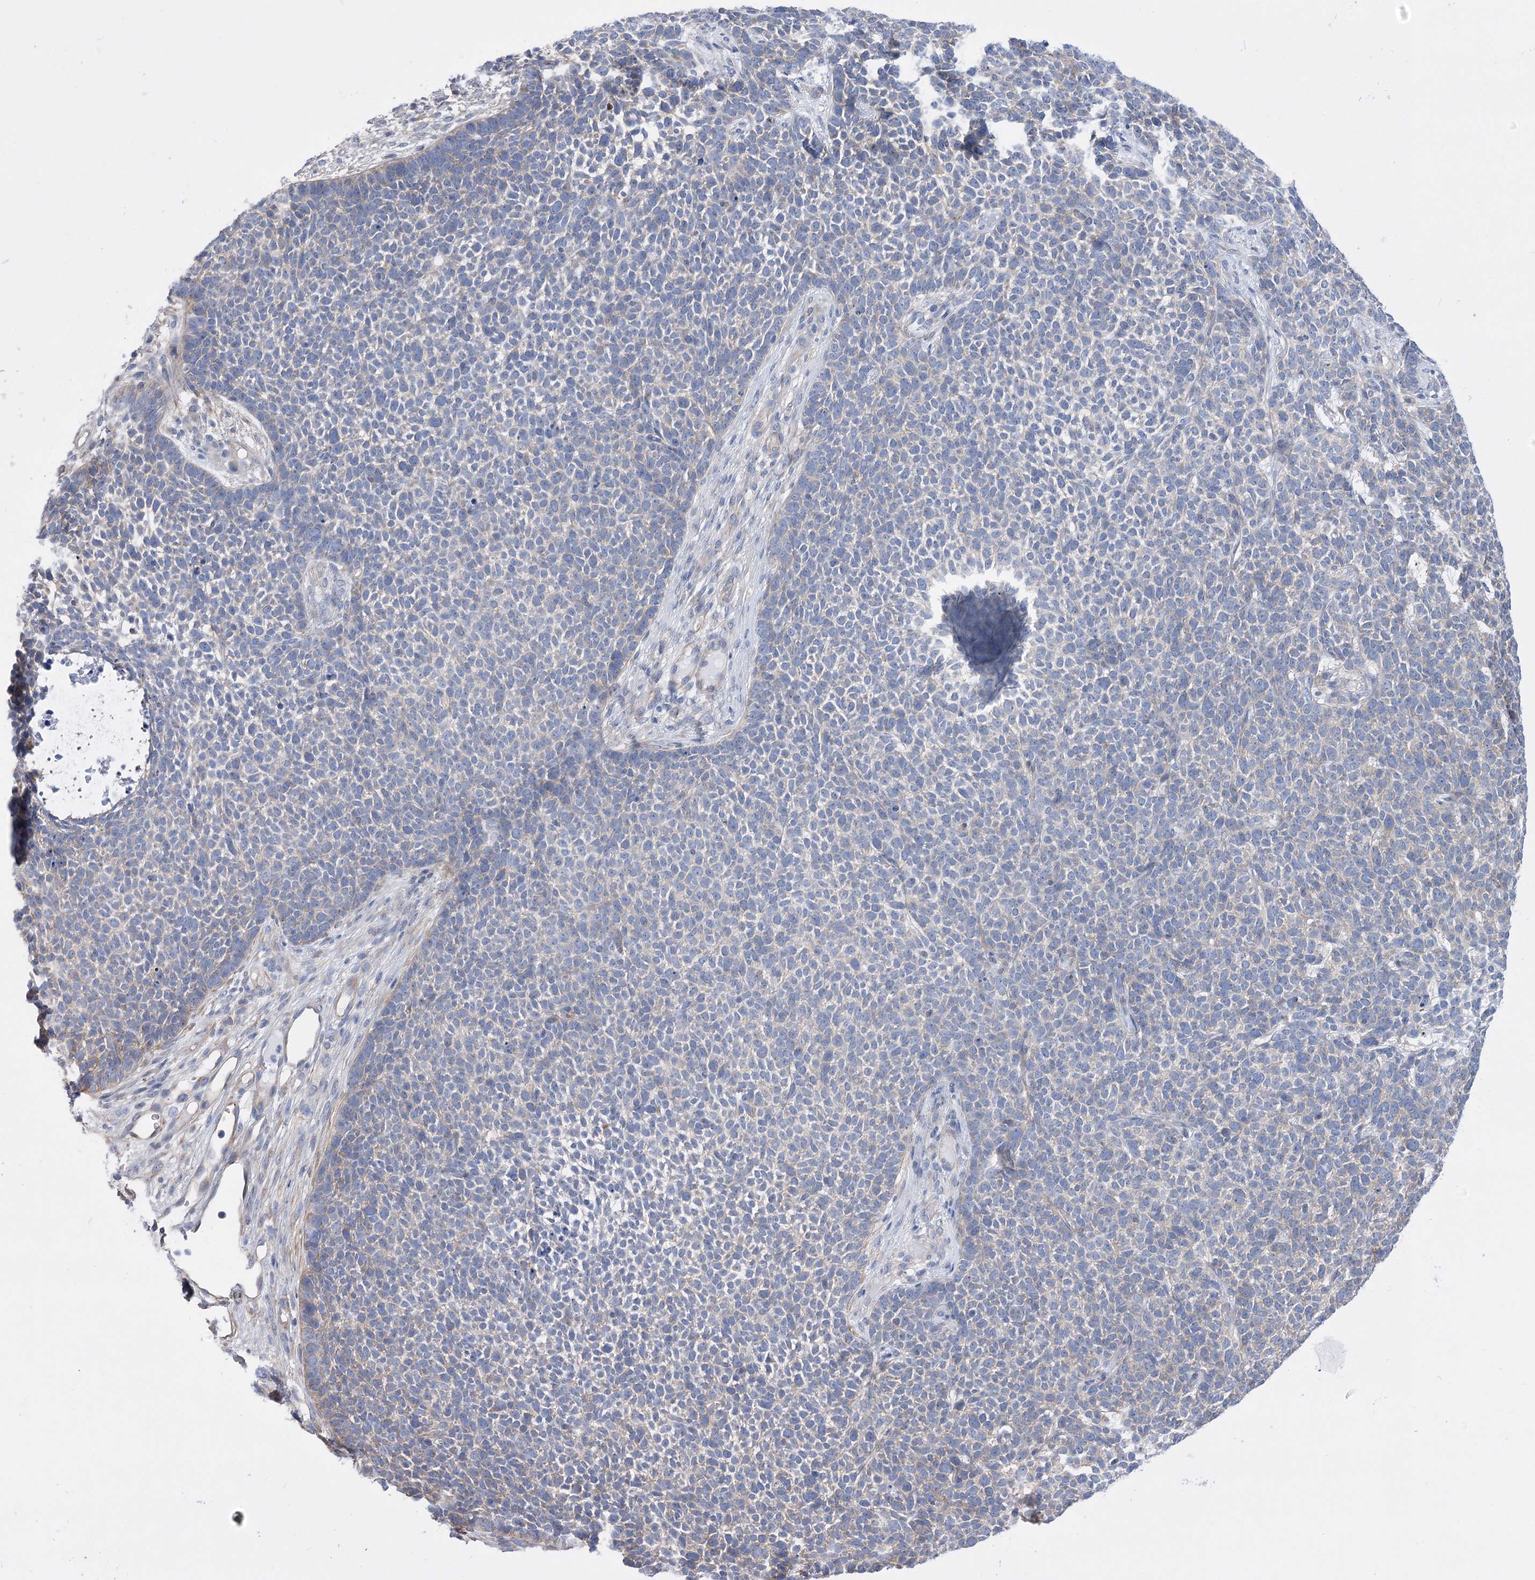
{"staining": {"intensity": "negative", "quantity": "none", "location": "none"}, "tissue": "skin cancer", "cell_type": "Tumor cells", "image_type": "cancer", "snomed": [{"axis": "morphology", "description": "Basal cell carcinoma"}, {"axis": "topography", "description": "Skin"}], "caption": "Skin cancer (basal cell carcinoma) was stained to show a protein in brown. There is no significant positivity in tumor cells.", "gene": "LRRC34", "patient": {"sex": "female", "age": 84}}